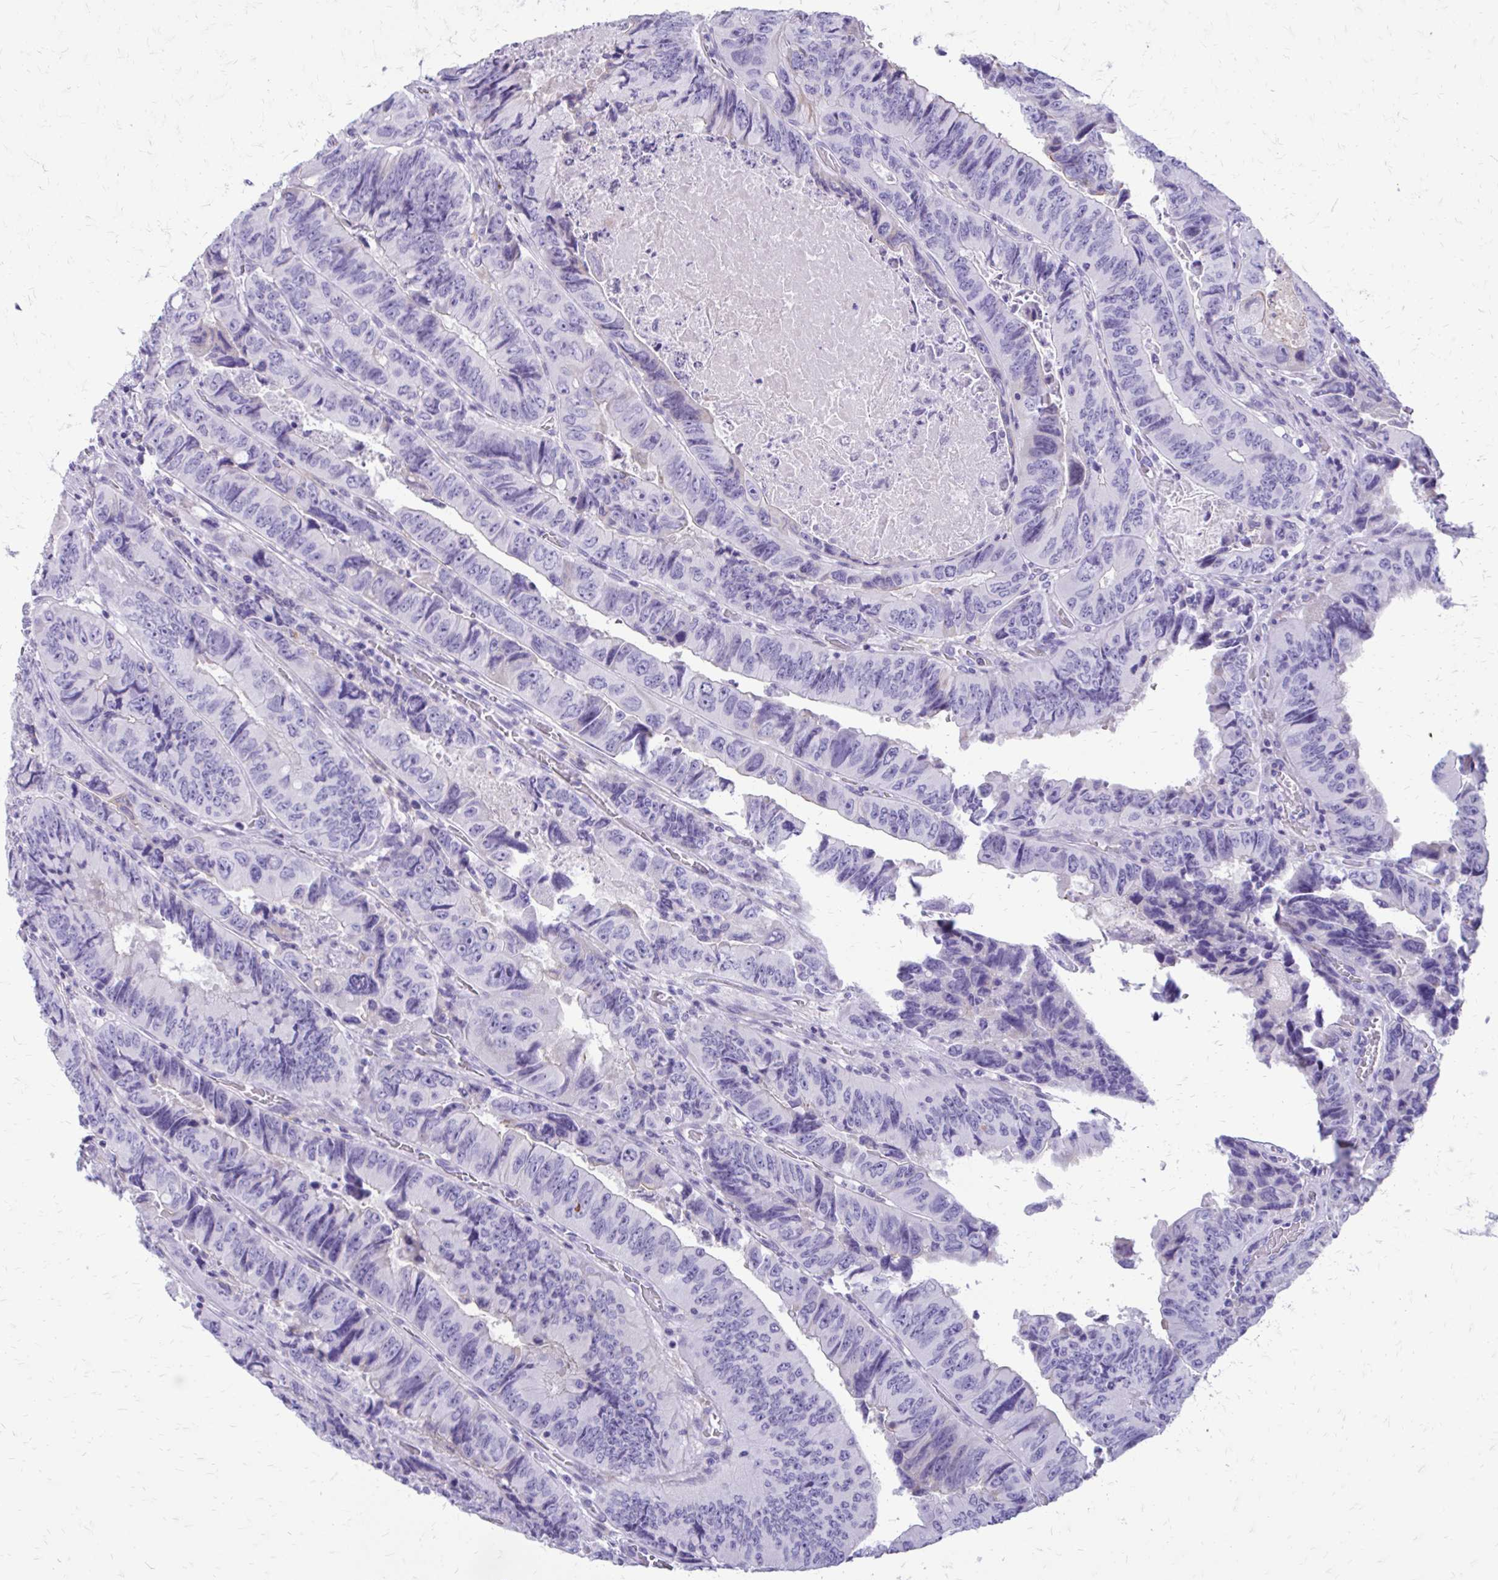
{"staining": {"intensity": "negative", "quantity": "none", "location": "none"}, "tissue": "colorectal cancer", "cell_type": "Tumor cells", "image_type": "cancer", "snomed": [{"axis": "morphology", "description": "Adenocarcinoma, NOS"}, {"axis": "topography", "description": "Colon"}], "caption": "Immunohistochemistry of colorectal cancer reveals no staining in tumor cells. (DAB immunohistochemistry visualized using brightfield microscopy, high magnification).", "gene": "SIGLEC11", "patient": {"sex": "female", "age": 84}}